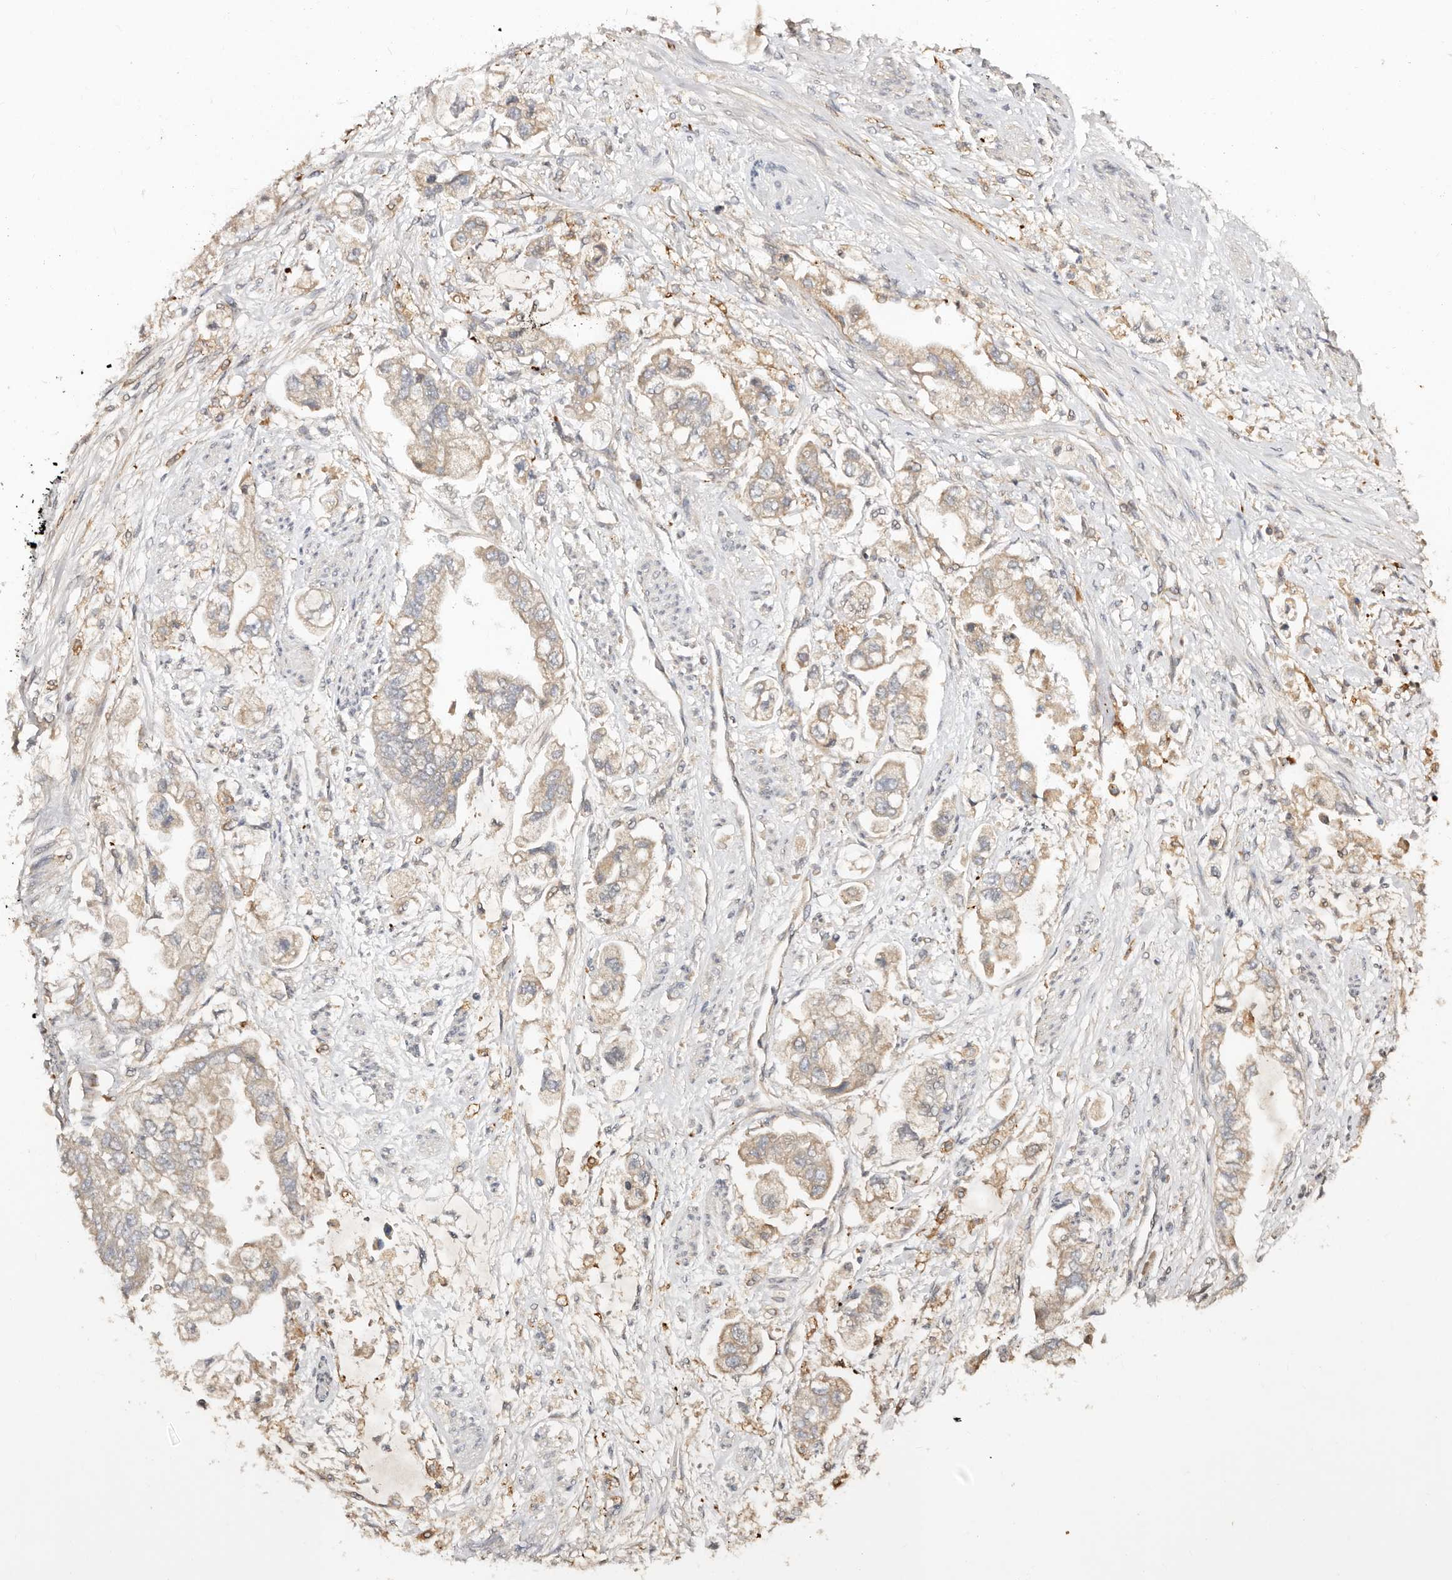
{"staining": {"intensity": "weak", "quantity": "25%-75%", "location": "cytoplasmic/membranous"}, "tissue": "stomach cancer", "cell_type": "Tumor cells", "image_type": "cancer", "snomed": [{"axis": "morphology", "description": "Adenocarcinoma, NOS"}, {"axis": "topography", "description": "Stomach"}], "caption": "This histopathology image exhibits stomach cancer stained with IHC to label a protein in brown. The cytoplasmic/membranous of tumor cells show weak positivity for the protein. Nuclei are counter-stained blue.", "gene": "DENND11", "patient": {"sex": "male", "age": 62}}